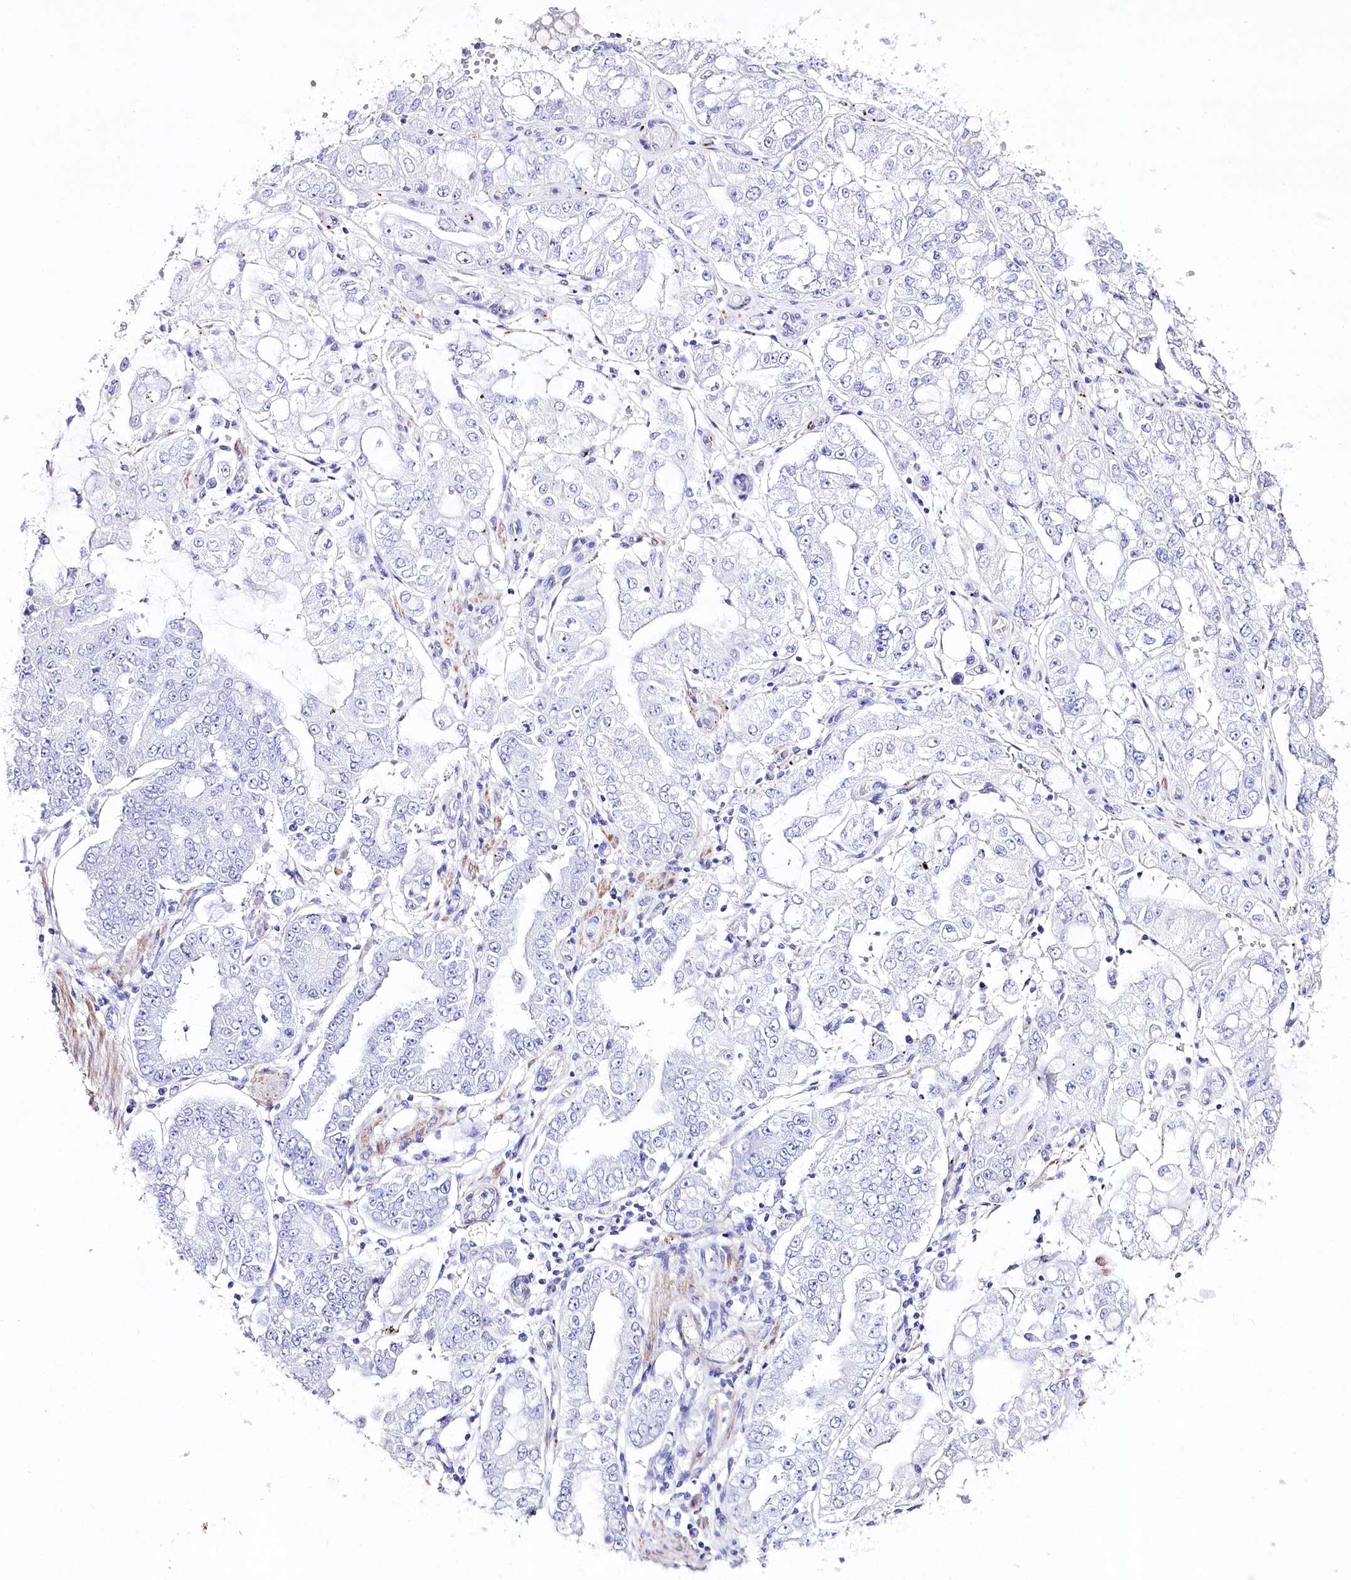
{"staining": {"intensity": "negative", "quantity": "none", "location": "none"}, "tissue": "stomach cancer", "cell_type": "Tumor cells", "image_type": "cancer", "snomed": [{"axis": "morphology", "description": "Adenocarcinoma, NOS"}, {"axis": "topography", "description": "Stomach"}], "caption": "Human stomach cancer (adenocarcinoma) stained for a protein using immunohistochemistry demonstrates no positivity in tumor cells.", "gene": "CSN3", "patient": {"sex": "male", "age": 76}}